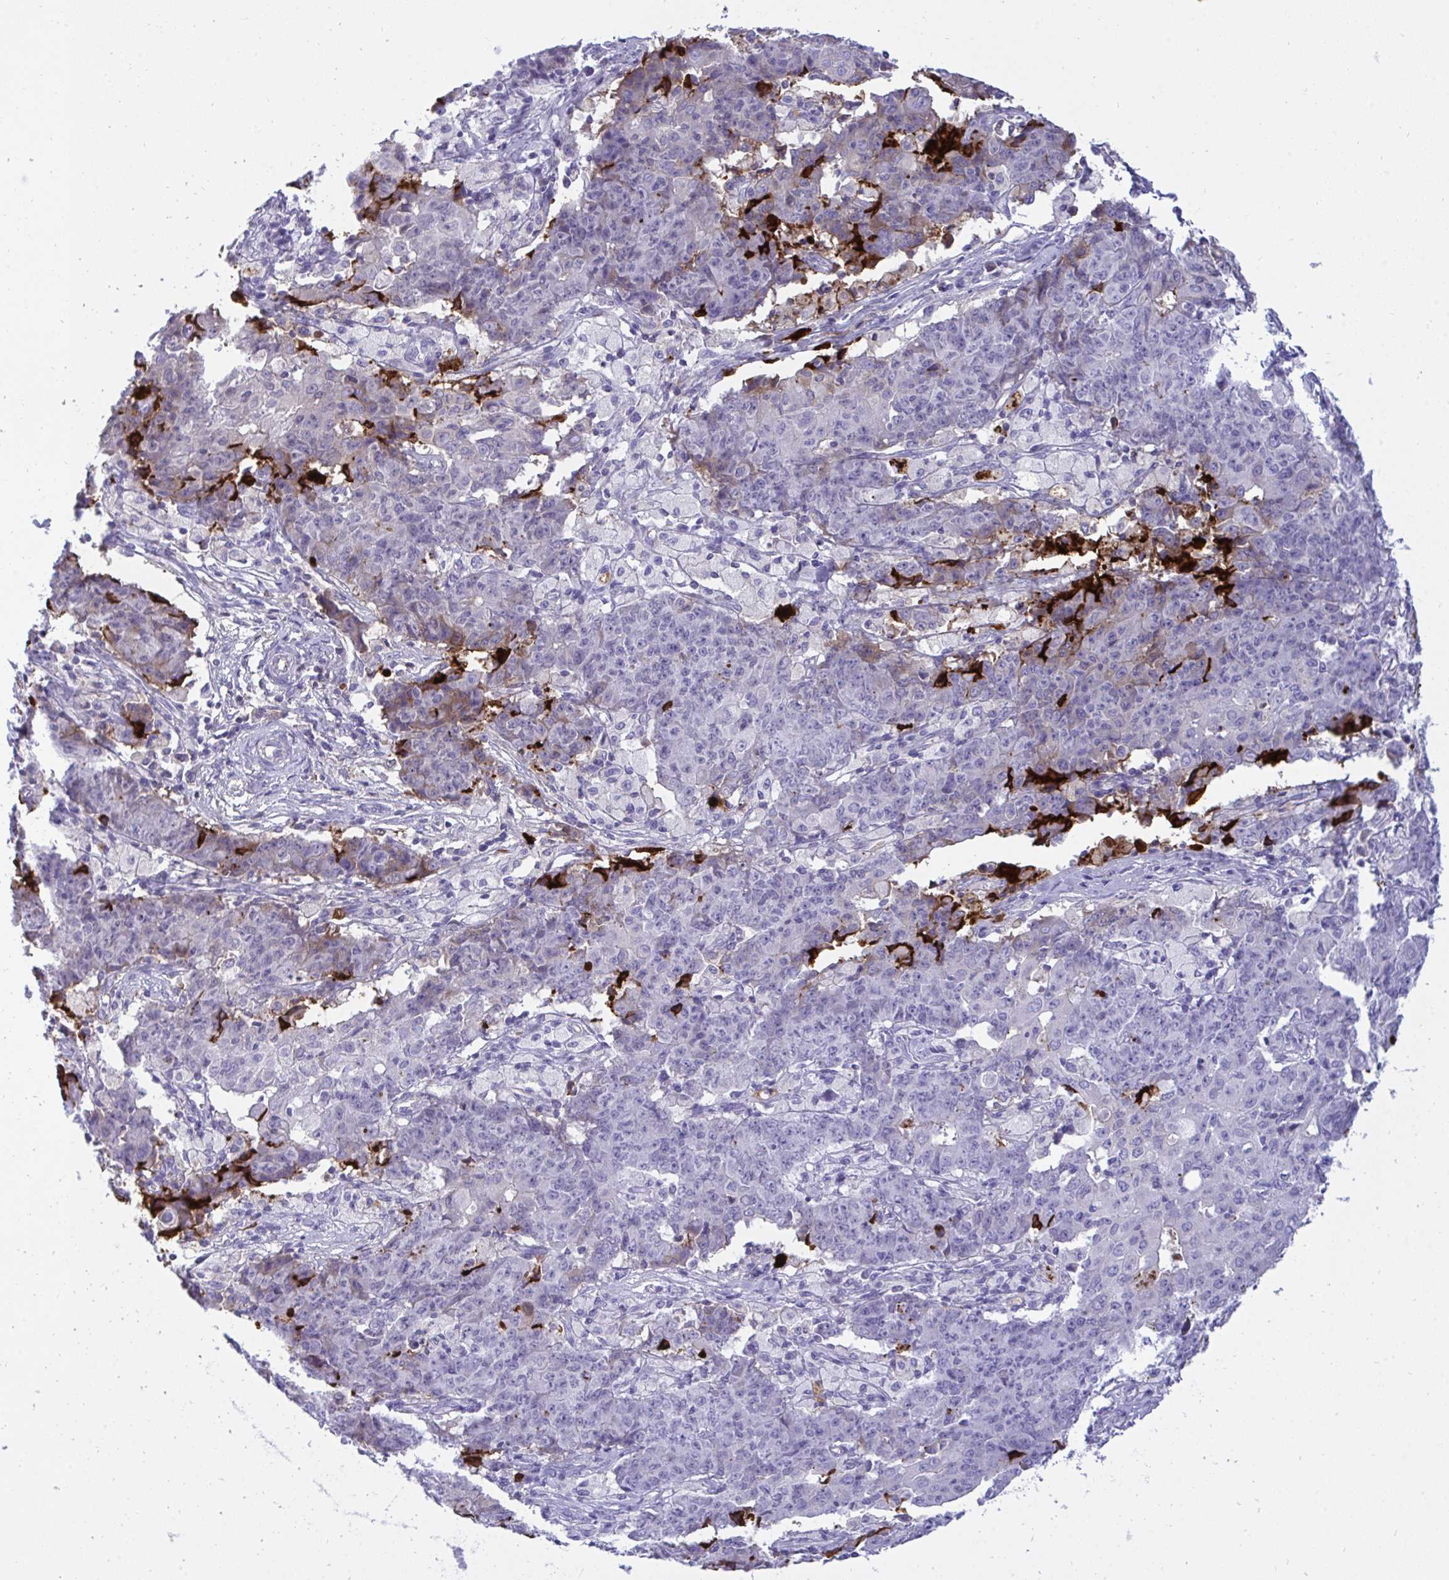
{"staining": {"intensity": "moderate", "quantity": "<25%", "location": "cytoplasmic/membranous"}, "tissue": "ovarian cancer", "cell_type": "Tumor cells", "image_type": "cancer", "snomed": [{"axis": "morphology", "description": "Carcinoma, endometroid"}, {"axis": "topography", "description": "Ovary"}], "caption": "Immunohistochemistry image of endometroid carcinoma (ovarian) stained for a protein (brown), which displays low levels of moderate cytoplasmic/membranous expression in about <25% of tumor cells.", "gene": "F2", "patient": {"sex": "female", "age": 42}}